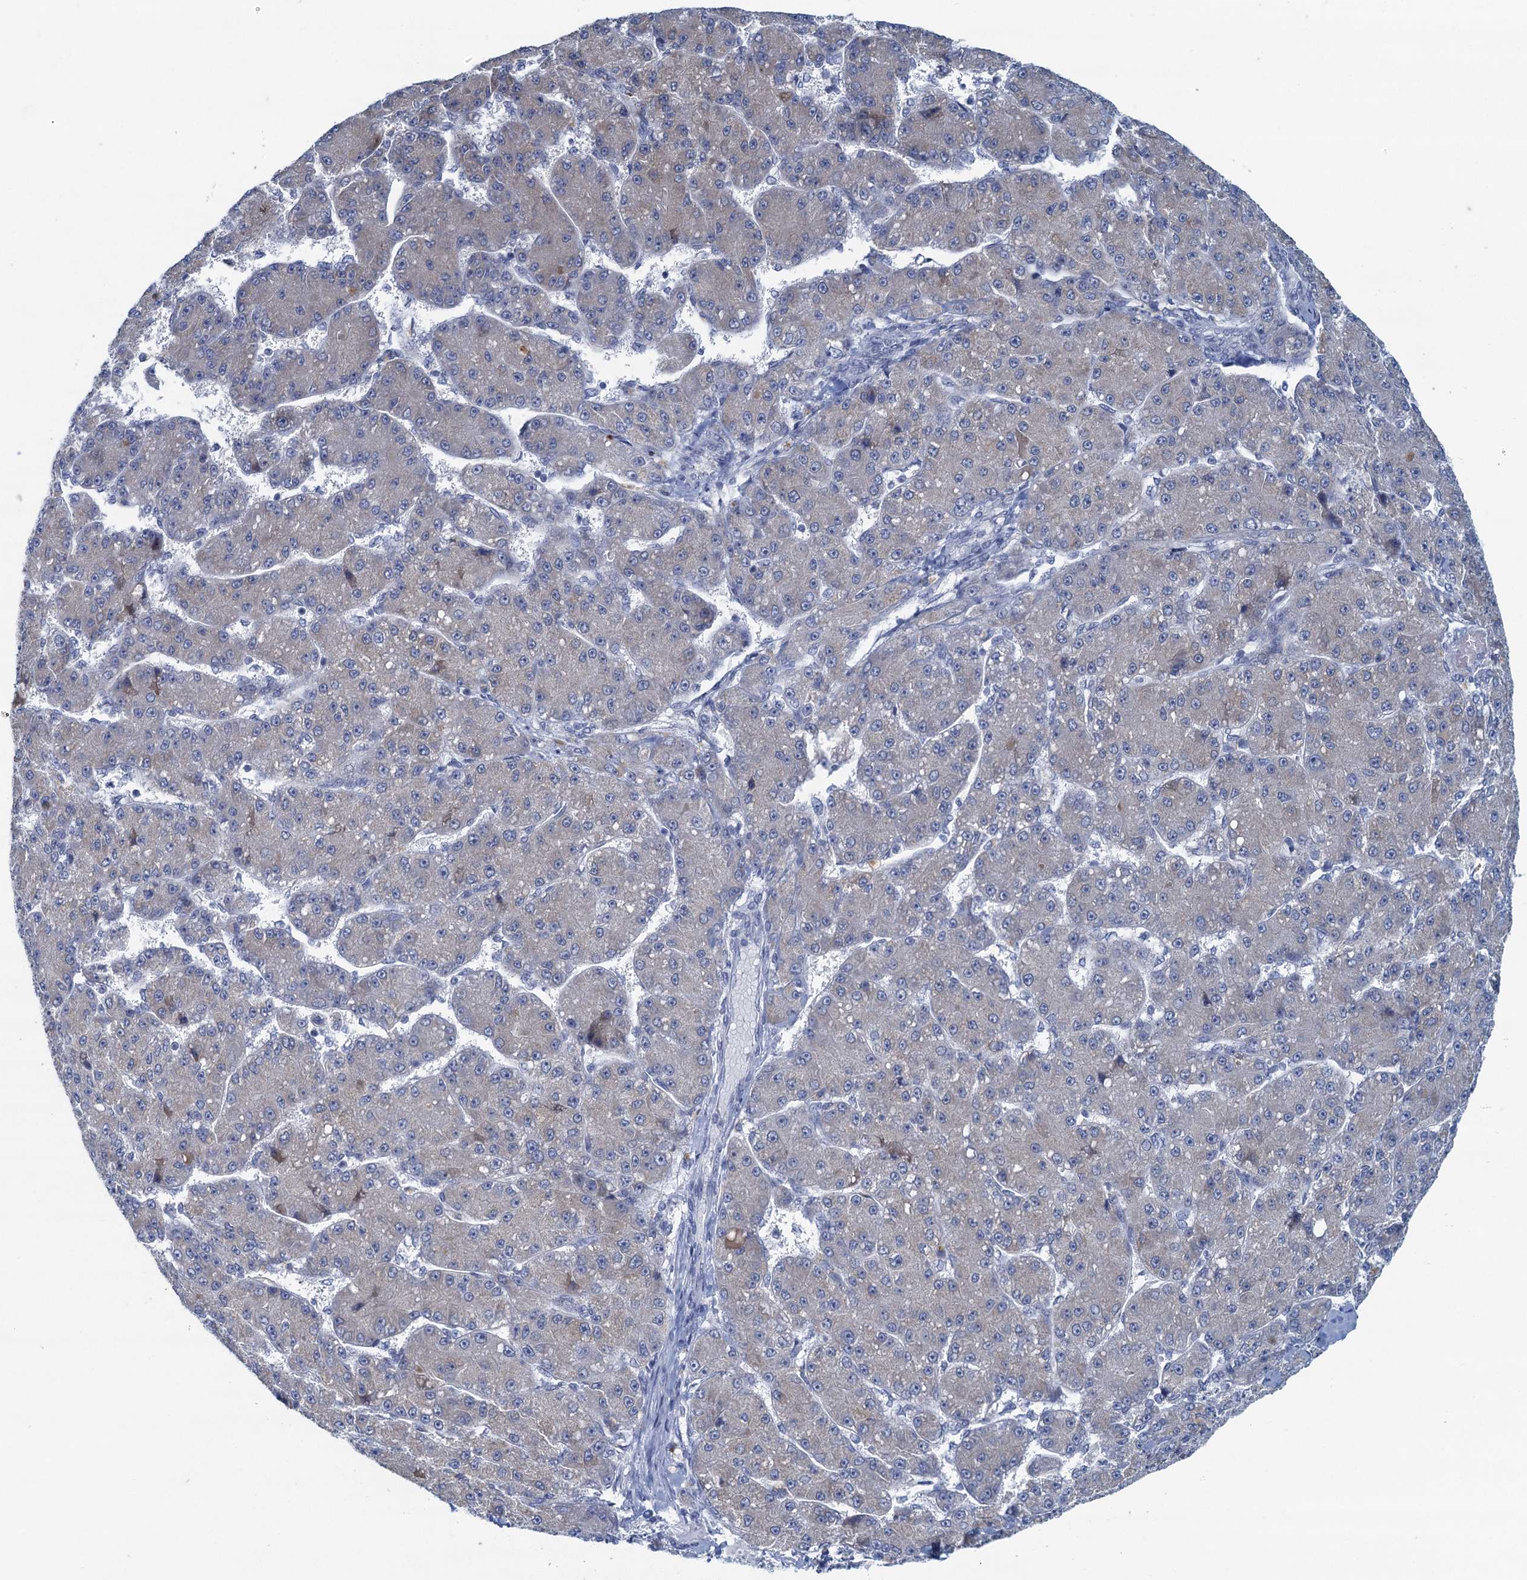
{"staining": {"intensity": "negative", "quantity": "none", "location": "none"}, "tissue": "liver cancer", "cell_type": "Tumor cells", "image_type": "cancer", "snomed": [{"axis": "morphology", "description": "Carcinoma, Hepatocellular, NOS"}, {"axis": "topography", "description": "Liver"}], "caption": "Human liver cancer (hepatocellular carcinoma) stained for a protein using immunohistochemistry (IHC) exhibits no positivity in tumor cells.", "gene": "HAPSTR1", "patient": {"sex": "male", "age": 67}}